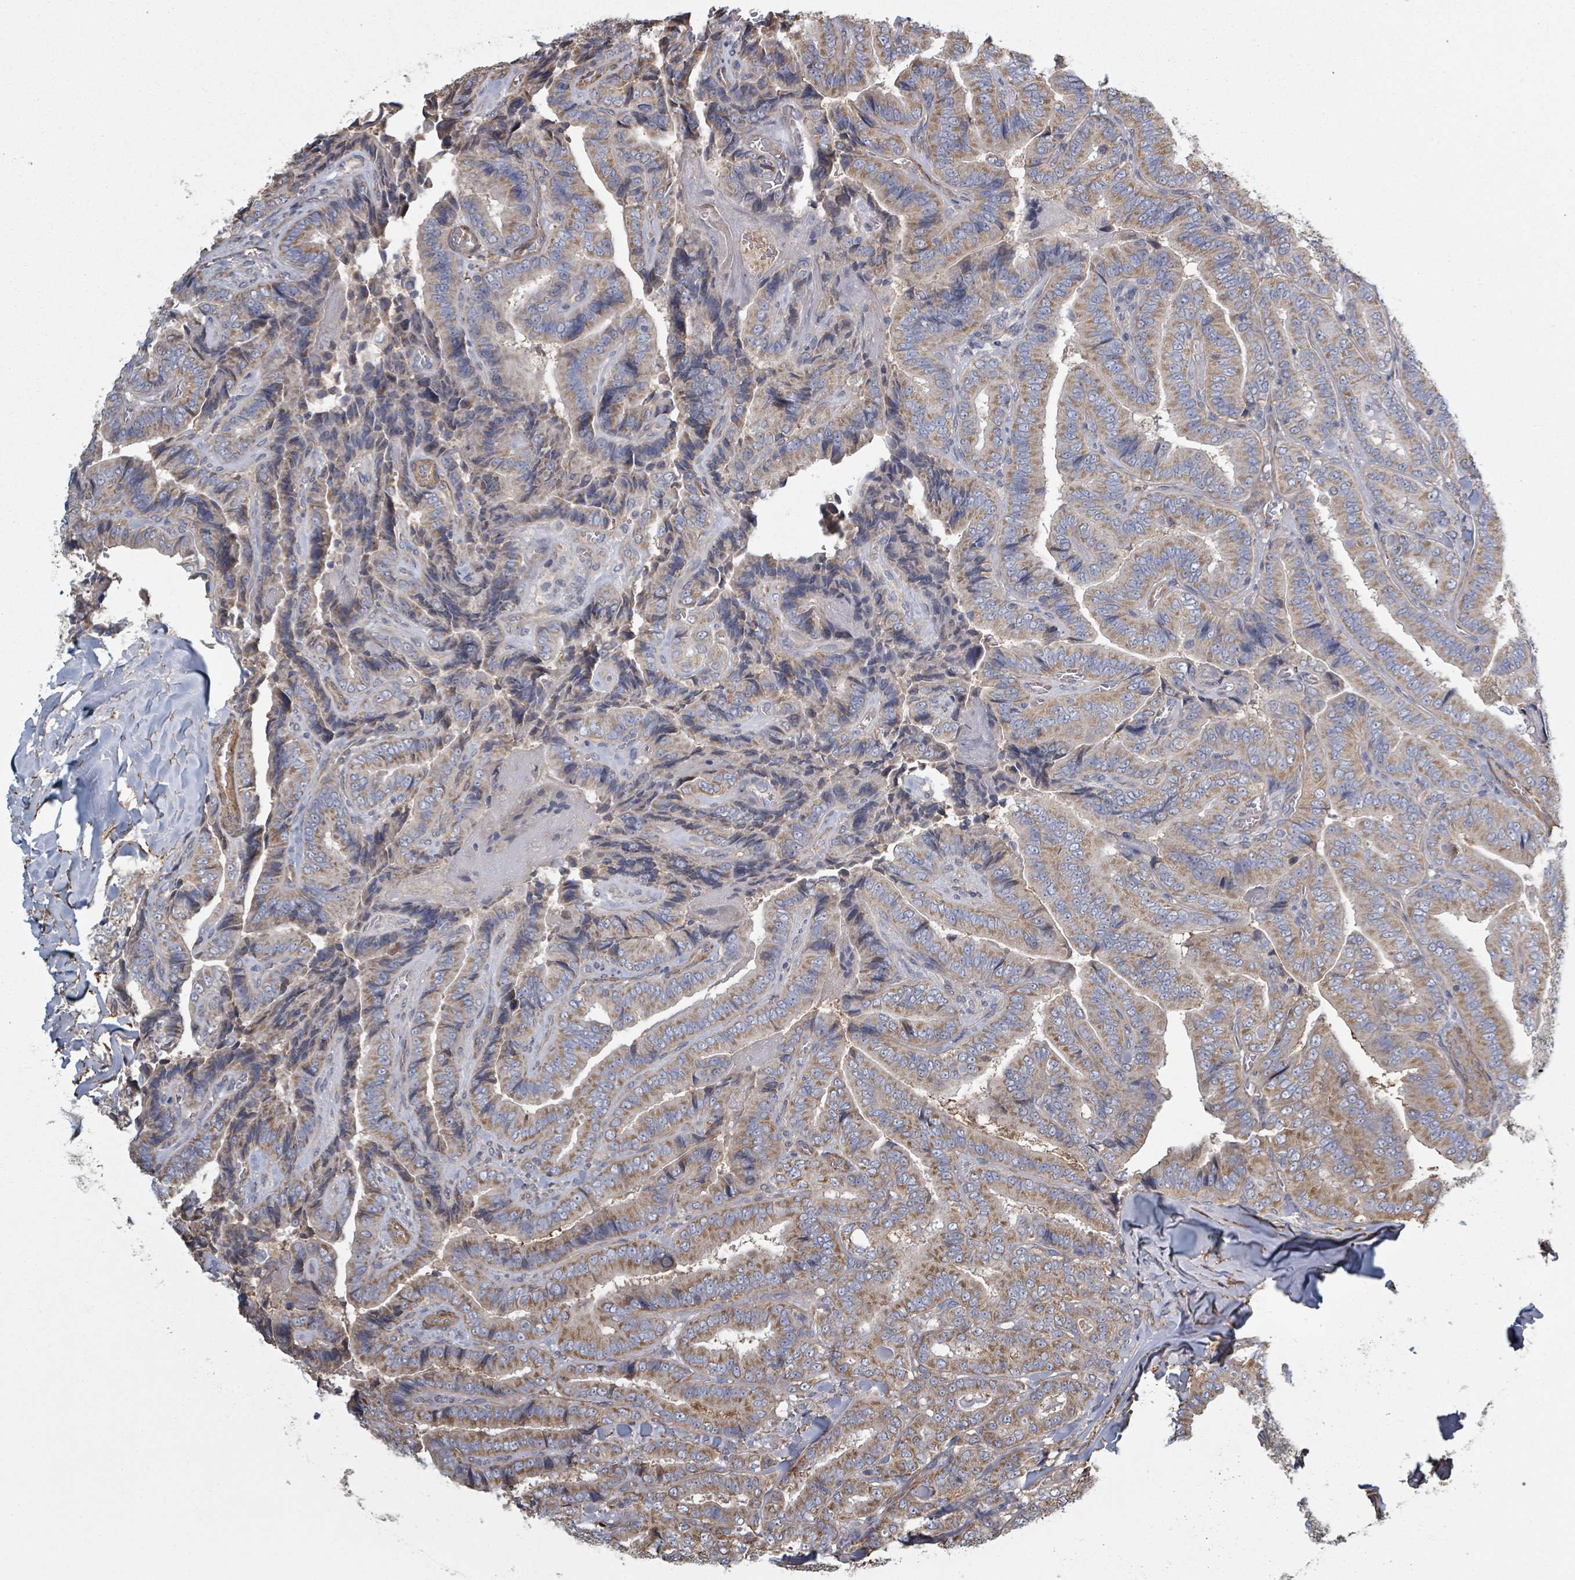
{"staining": {"intensity": "moderate", "quantity": ">75%", "location": "cytoplasmic/membranous"}, "tissue": "thyroid cancer", "cell_type": "Tumor cells", "image_type": "cancer", "snomed": [{"axis": "morphology", "description": "Papillary adenocarcinoma, NOS"}, {"axis": "topography", "description": "Thyroid gland"}], "caption": "Immunohistochemical staining of thyroid cancer (papillary adenocarcinoma) demonstrates moderate cytoplasmic/membranous protein expression in about >75% of tumor cells. The protein of interest is stained brown, and the nuclei are stained in blue (DAB IHC with brightfield microscopy, high magnification).", "gene": "ADCK1", "patient": {"sex": "male", "age": 61}}